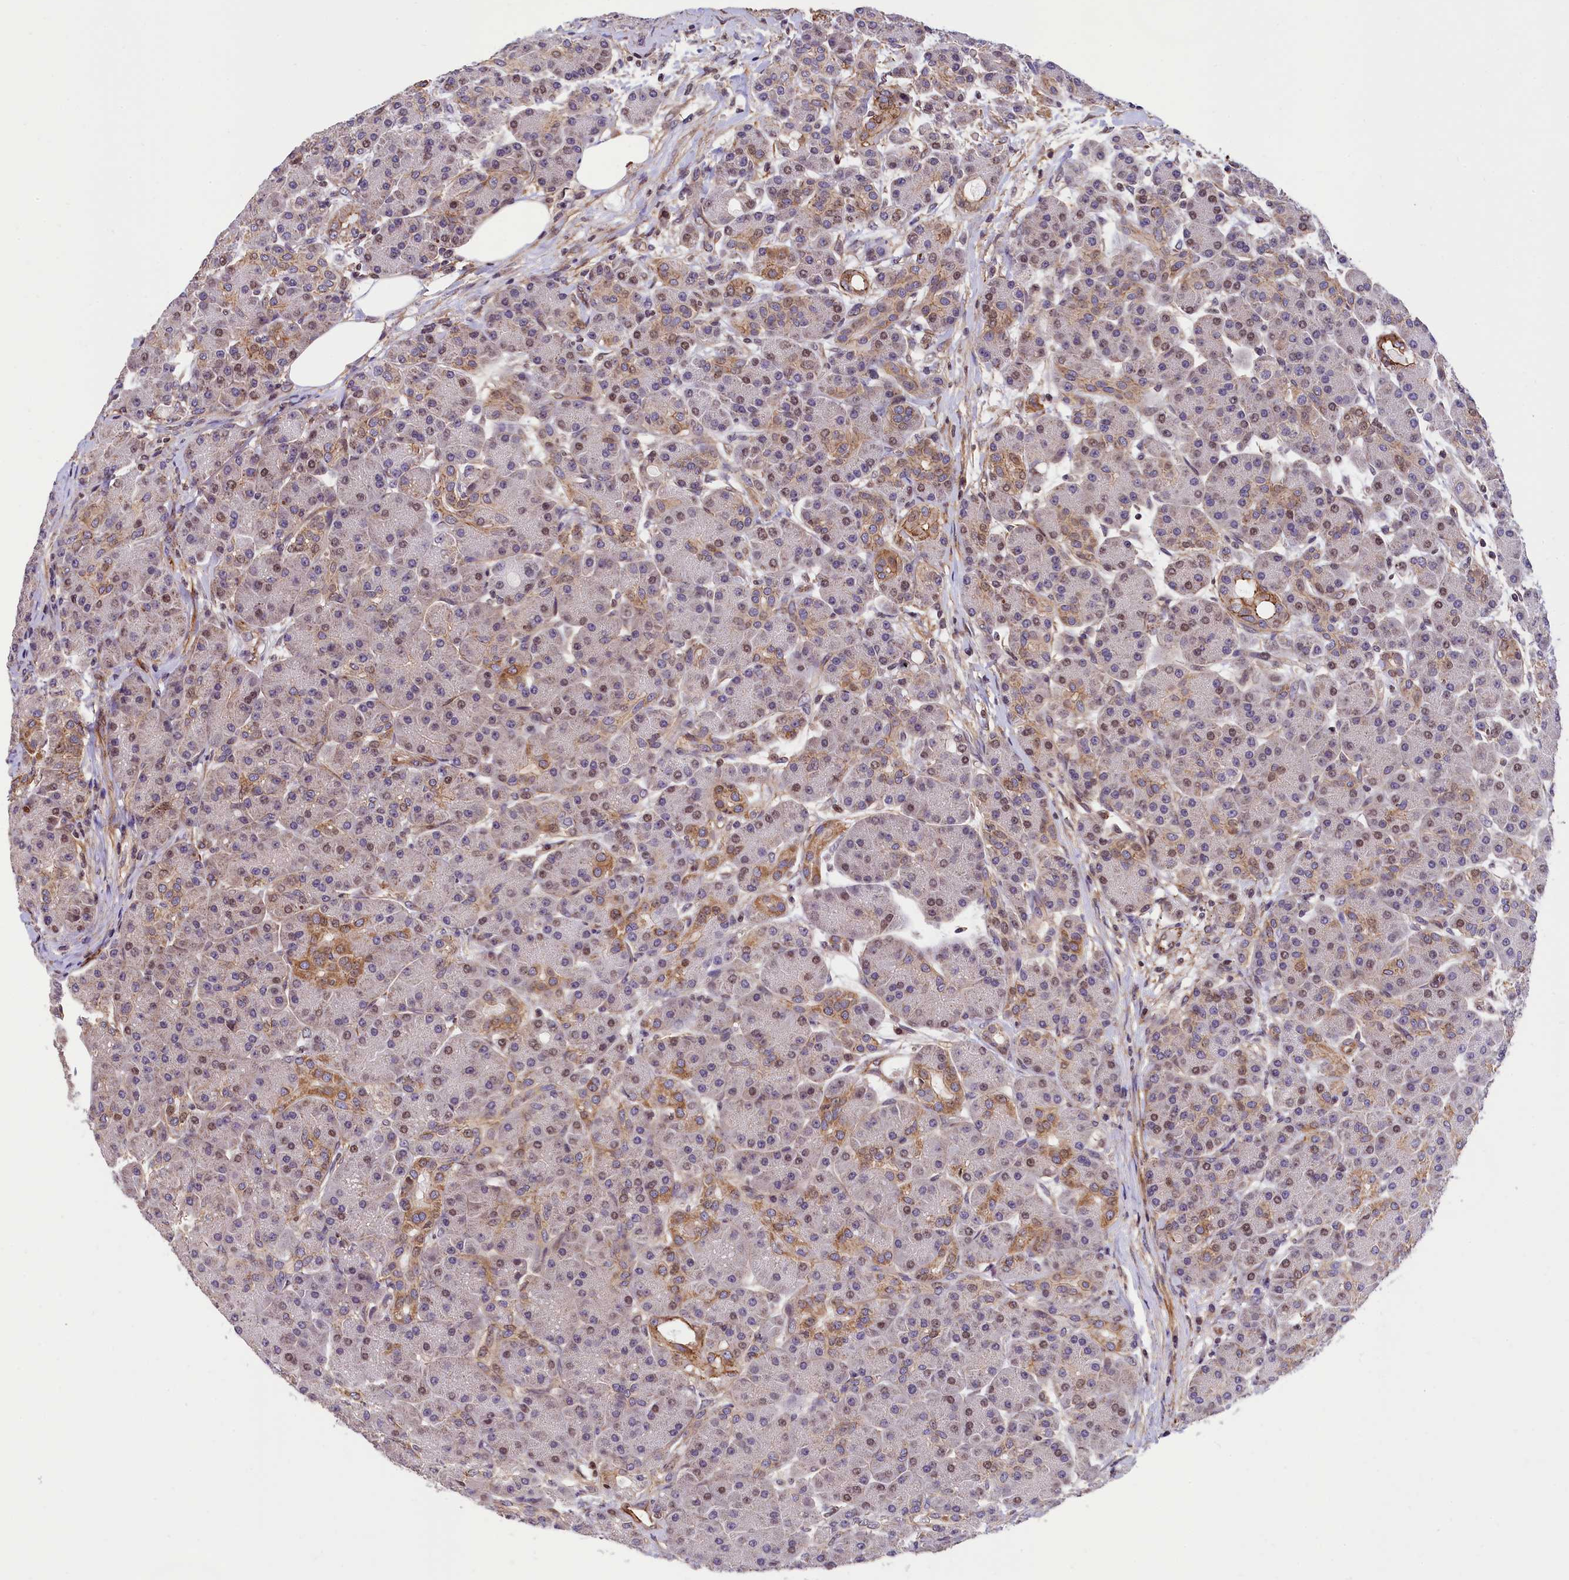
{"staining": {"intensity": "moderate", "quantity": "25%-75%", "location": "cytoplasmic/membranous,nuclear"}, "tissue": "pancreas", "cell_type": "Exocrine glandular cells", "image_type": "normal", "snomed": [{"axis": "morphology", "description": "Normal tissue, NOS"}, {"axis": "topography", "description": "Pancreas"}], "caption": "Immunohistochemistry (IHC) (DAB) staining of normal human pancreas displays moderate cytoplasmic/membranous,nuclear protein positivity in about 25%-75% of exocrine glandular cells.", "gene": "ZNF2", "patient": {"sex": "male", "age": 63}}